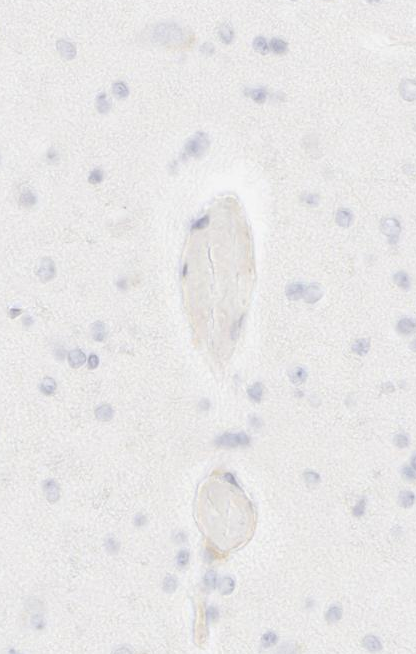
{"staining": {"intensity": "negative", "quantity": "none", "location": "none"}, "tissue": "glioma", "cell_type": "Tumor cells", "image_type": "cancer", "snomed": [{"axis": "morphology", "description": "Glioma, malignant, Low grade"}, {"axis": "topography", "description": "Brain"}], "caption": "The IHC image has no significant expression in tumor cells of glioma tissue. Nuclei are stained in blue.", "gene": "KRT15", "patient": {"sex": "female", "age": 22}}